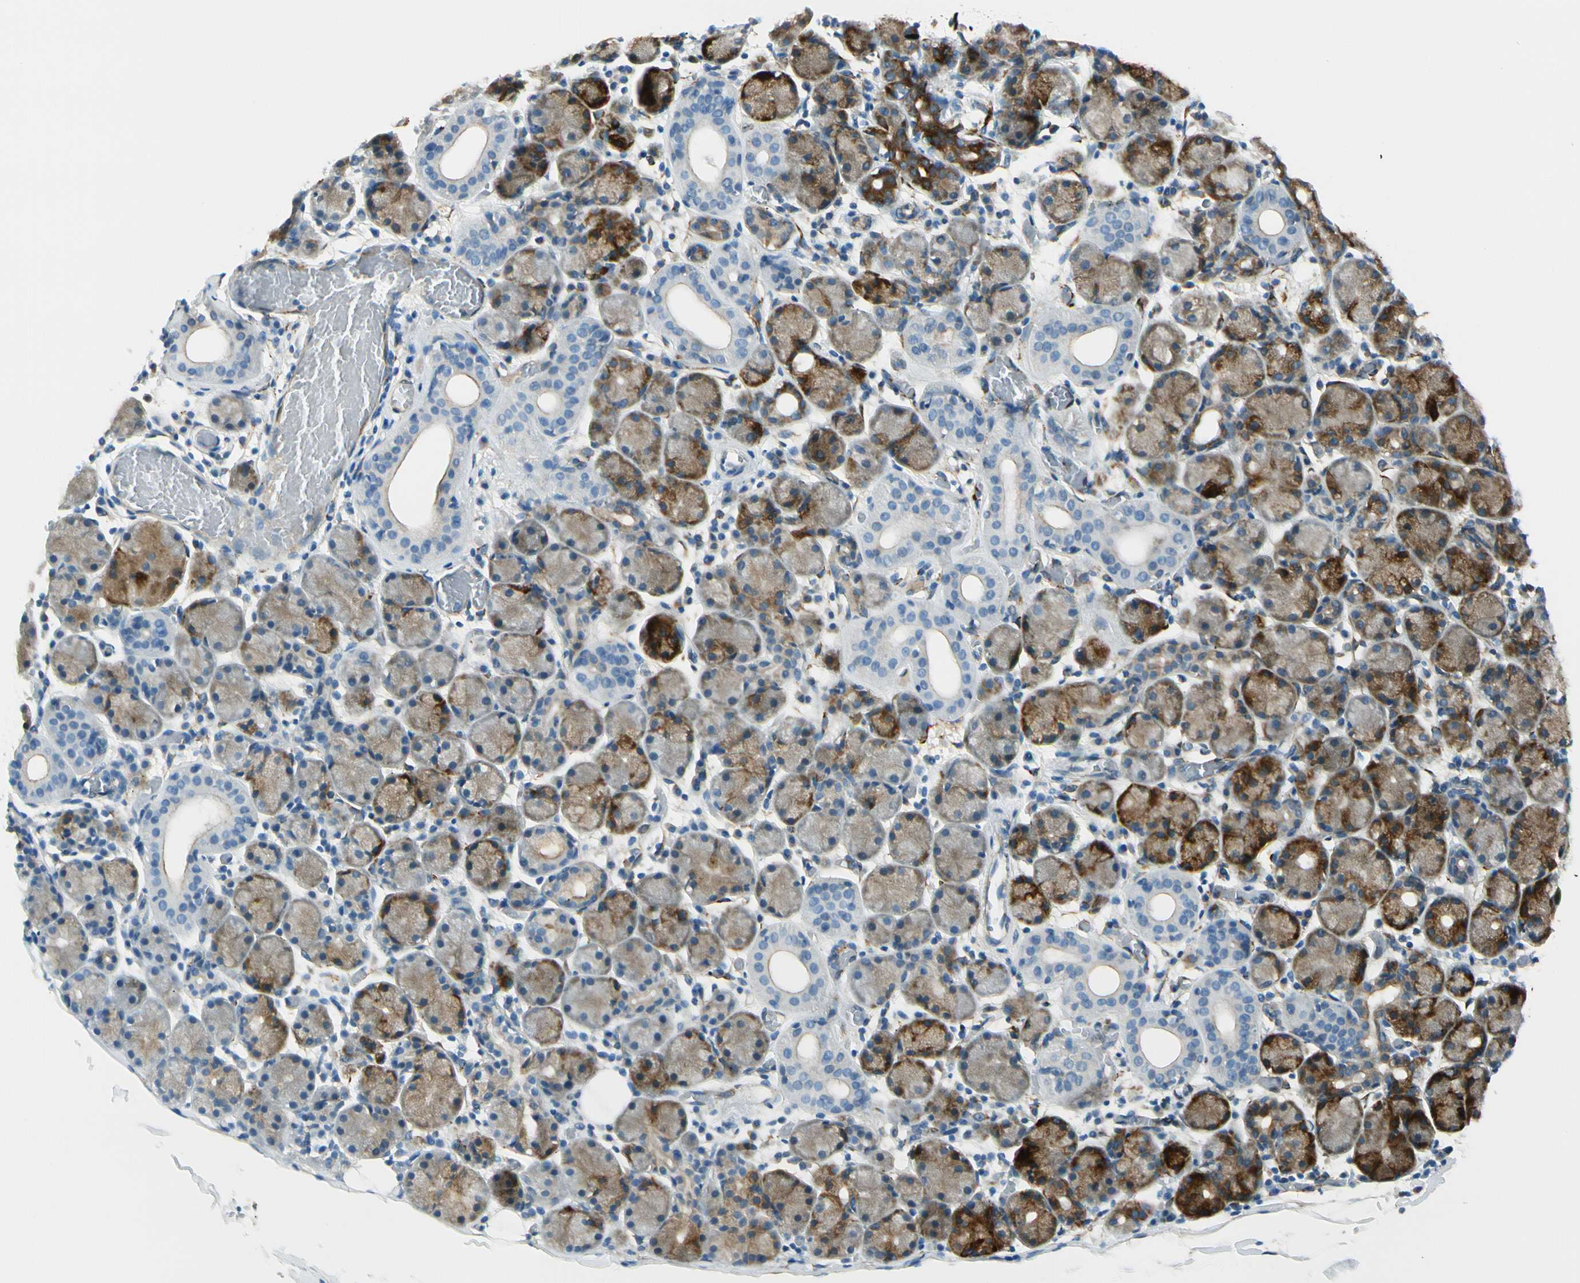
{"staining": {"intensity": "moderate", "quantity": "25%-75%", "location": "cytoplasmic/membranous"}, "tissue": "salivary gland", "cell_type": "Glandular cells", "image_type": "normal", "snomed": [{"axis": "morphology", "description": "Normal tissue, NOS"}, {"axis": "topography", "description": "Salivary gland"}], "caption": "Immunohistochemistry image of normal salivary gland: human salivary gland stained using immunohistochemistry demonstrates medium levels of moderate protein expression localized specifically in the cytoplasmic/membranous of glandular cells, appearing as a cytoplasmic/membranous brown color.", "gene": "FKBP7", "patient": {"sex": "female", "age": 24}}